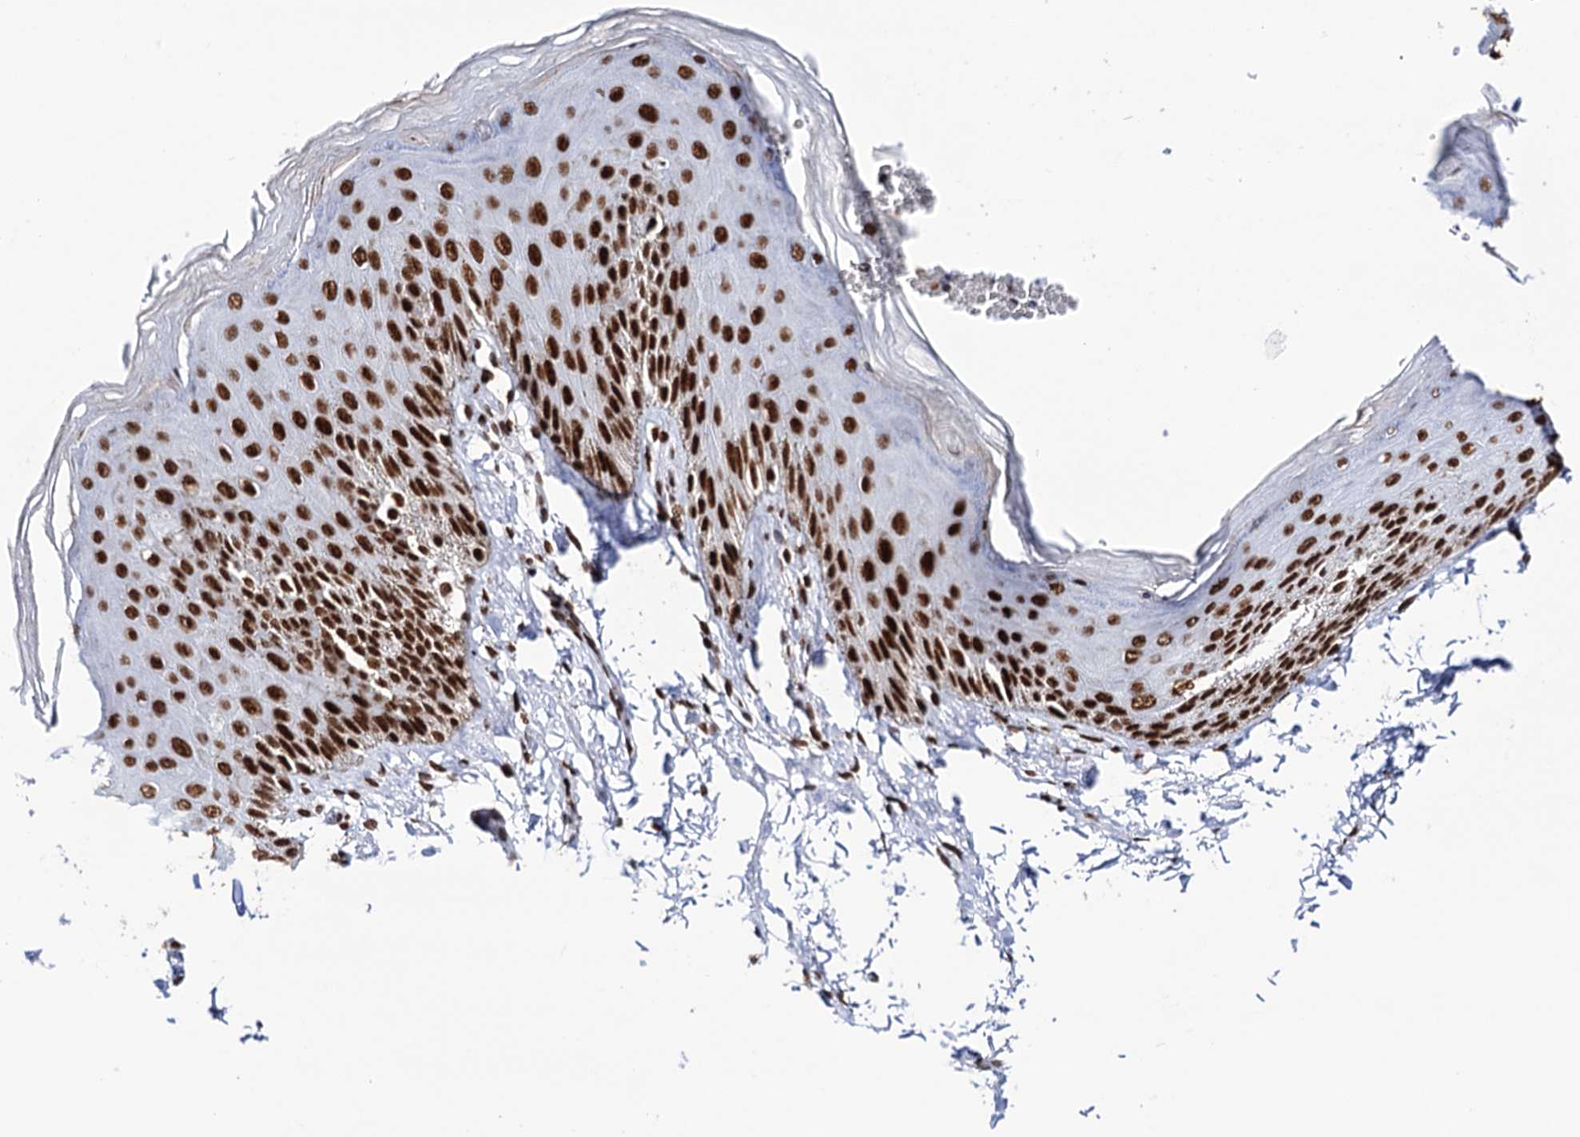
{"staining": {"intensity": "strong", "quantity": ">75%", "location": "nuclear"}, "tissue": "skin", "cell_type": "Epidermal cells", "image_type": "normal", "snomed": [{"axis": "morphology", "description": "Normal tissue, NOS"}, {"axis": "topography", "description": "Anal"}], "caption": "Approximately >75% of epidermal cells in normal skin exhibit strong nuclear protein expression as visualized by brown immunohistochemical staining.", "gene": "MATR3", "patient": {"sex": "male", "age": 44}}